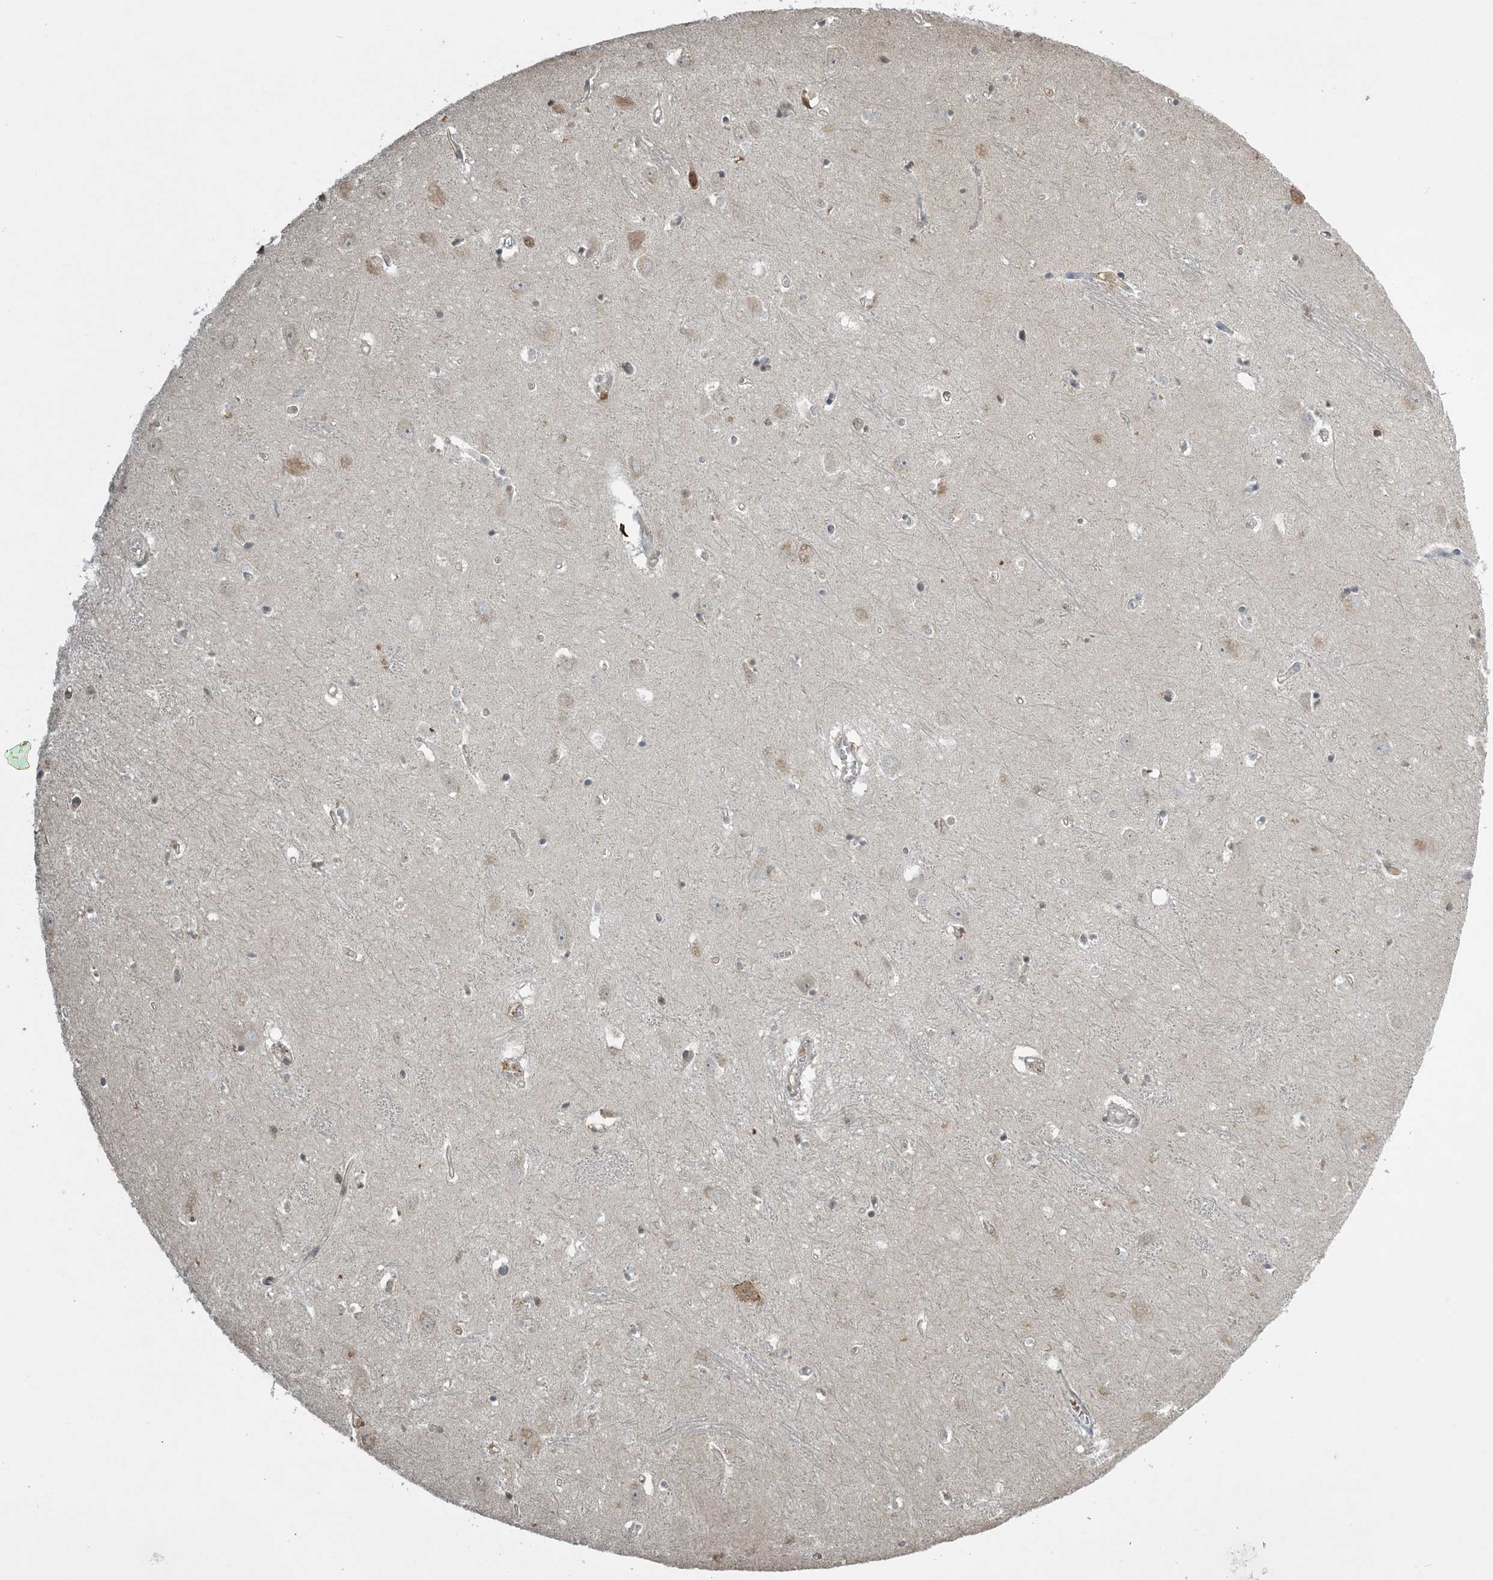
{"staining": {"intensity": "negative", "quantity": "none", "location": "none"}, "tissue": "hippocampus", "cell_type": "Glial cells", "image_type": "normal", "snomed": [{"axis": "morphology", "description": "Normal tissue, NOS"}, {"axis": "topography", "description": "Hippocampus"}], "caption": "This is an immunohistochemistry (IHC) photomicrograph of unremarkable human hippocampus. There is no positivity in glial cells.", "gene": "TMSB4X", "patient": {"sex": "female", "age": 64}}